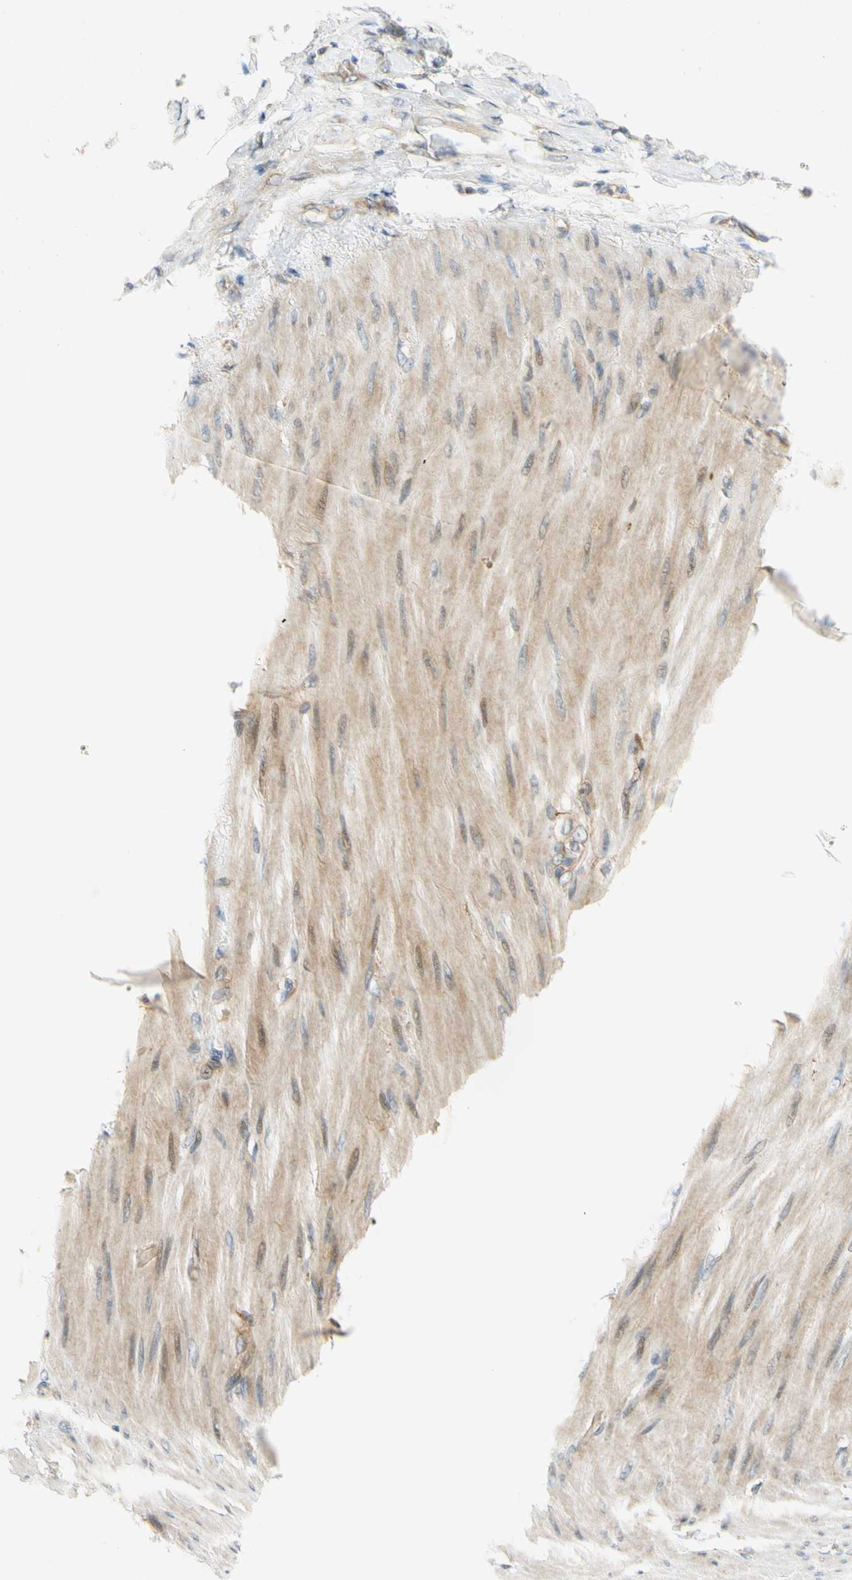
{"staining": {"intensity": "weak", "quantity": "<25%", "location": "cytoplasmic/membranous"}, "tissue": "stomach cancer", "cell_type": "Tumor cells", "image_type": "cancer", "snomed": [{"axis": "morphology", "description": "Adenocarcinoma, NOS"}, {"axis": "topography", "description": "Stomach"}], "caption": "The photomicrograph reveals no staining of tumor cells in stomach adenocarcinoma. Nuclei are stained in blue.", "gene": "GATD1", "patient": {"sex": "male", "age": 82}}